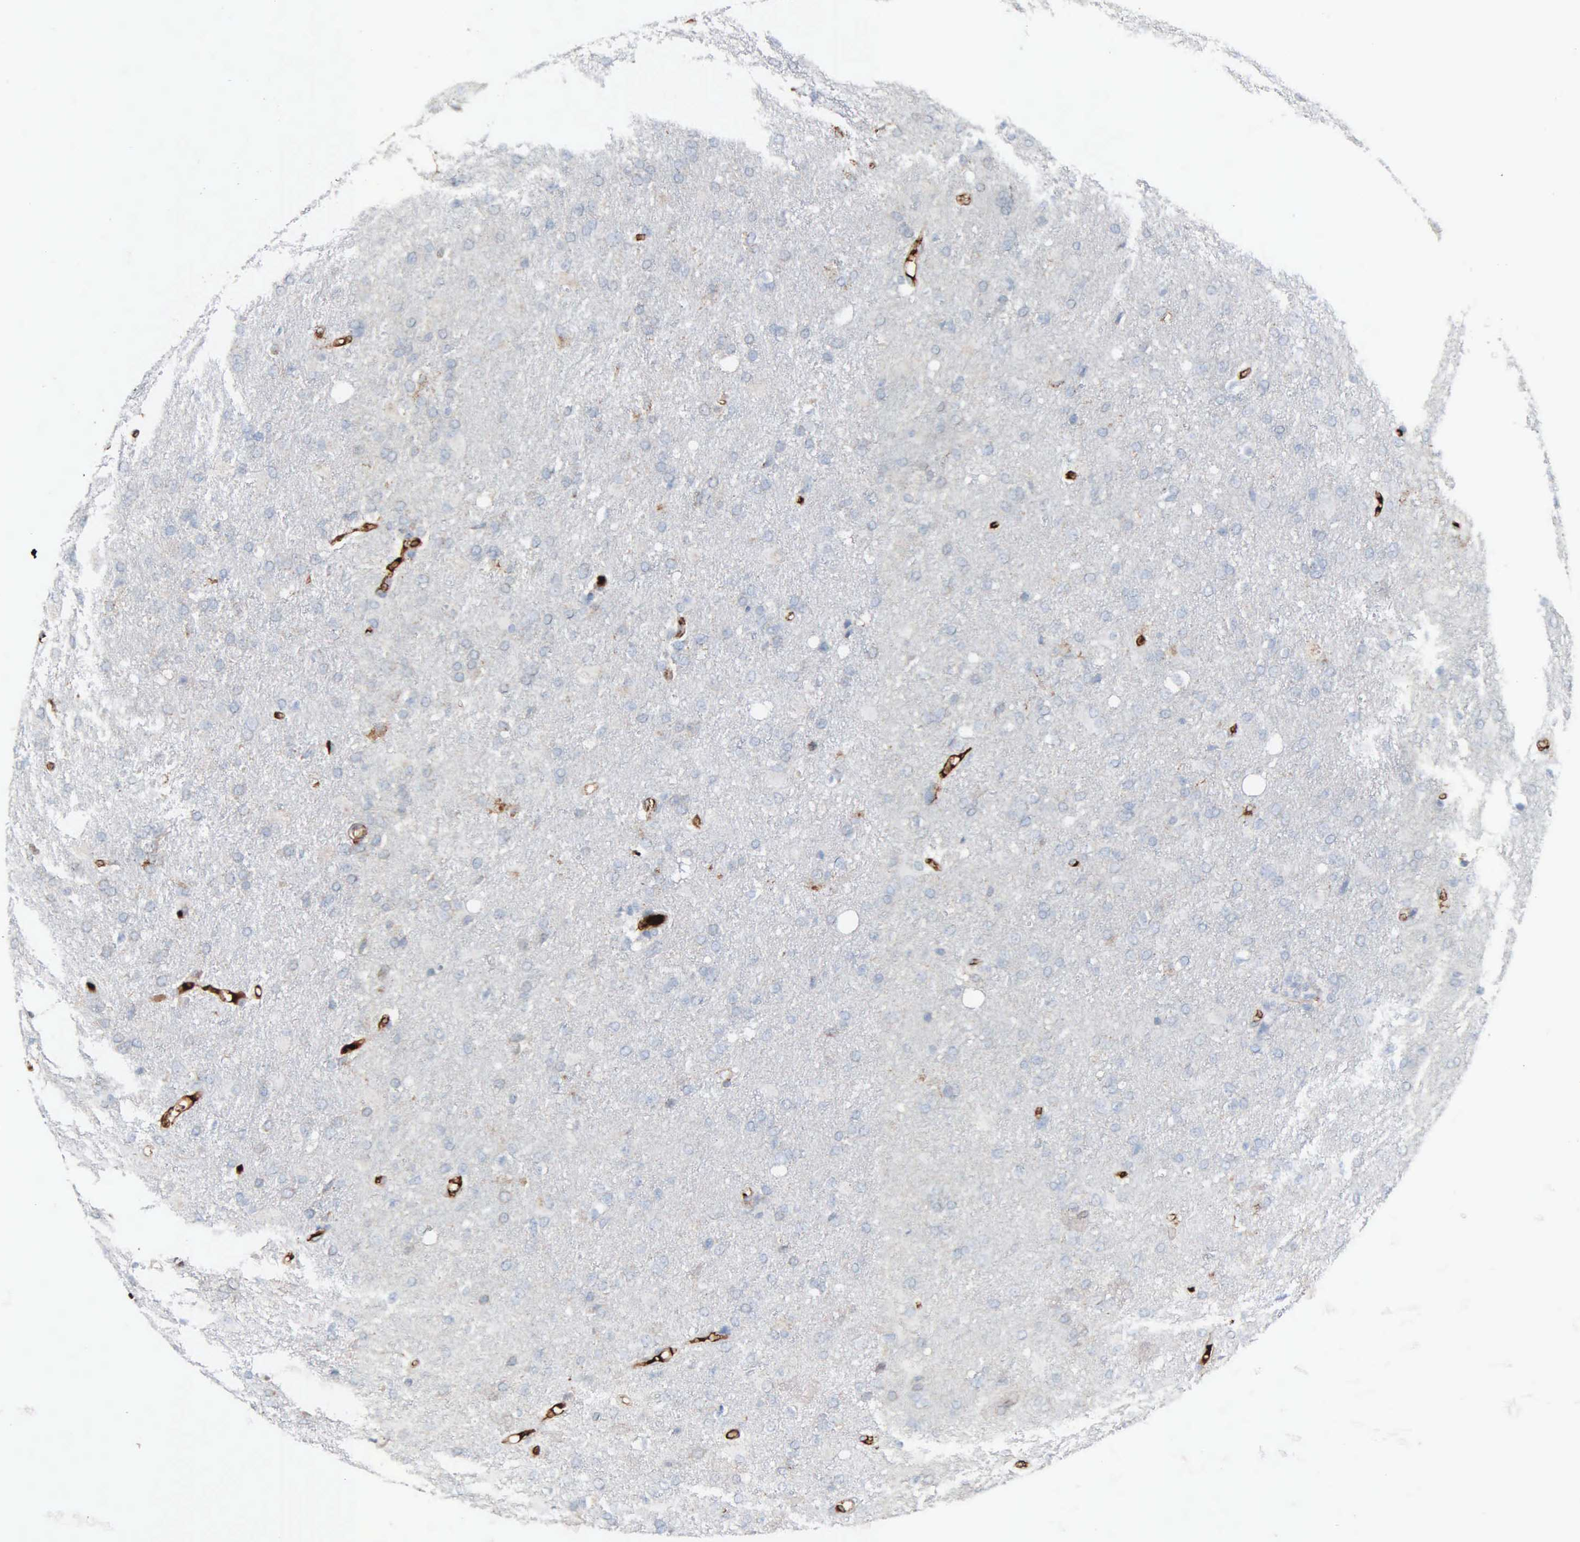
{"staining": {"intensity": "negative", "quantity": "none", "location": "none"}, "tissue": "glioma", "cell_type": "Tumor cells", "image_type": "cancer", "snomed": [{"axis": "morphology", "description": "Glioma, malignant, High grade"}, {"axis": "topography", "description": "Brain"}], "caption": "High power microscopy photomicrograph of an immunohistochemistry micrograph of malignant glioma (high-grade), revealing no significant staining in tumor cells.", "gene": "FN1", "patient": {"sex": "male", "age": 68}}